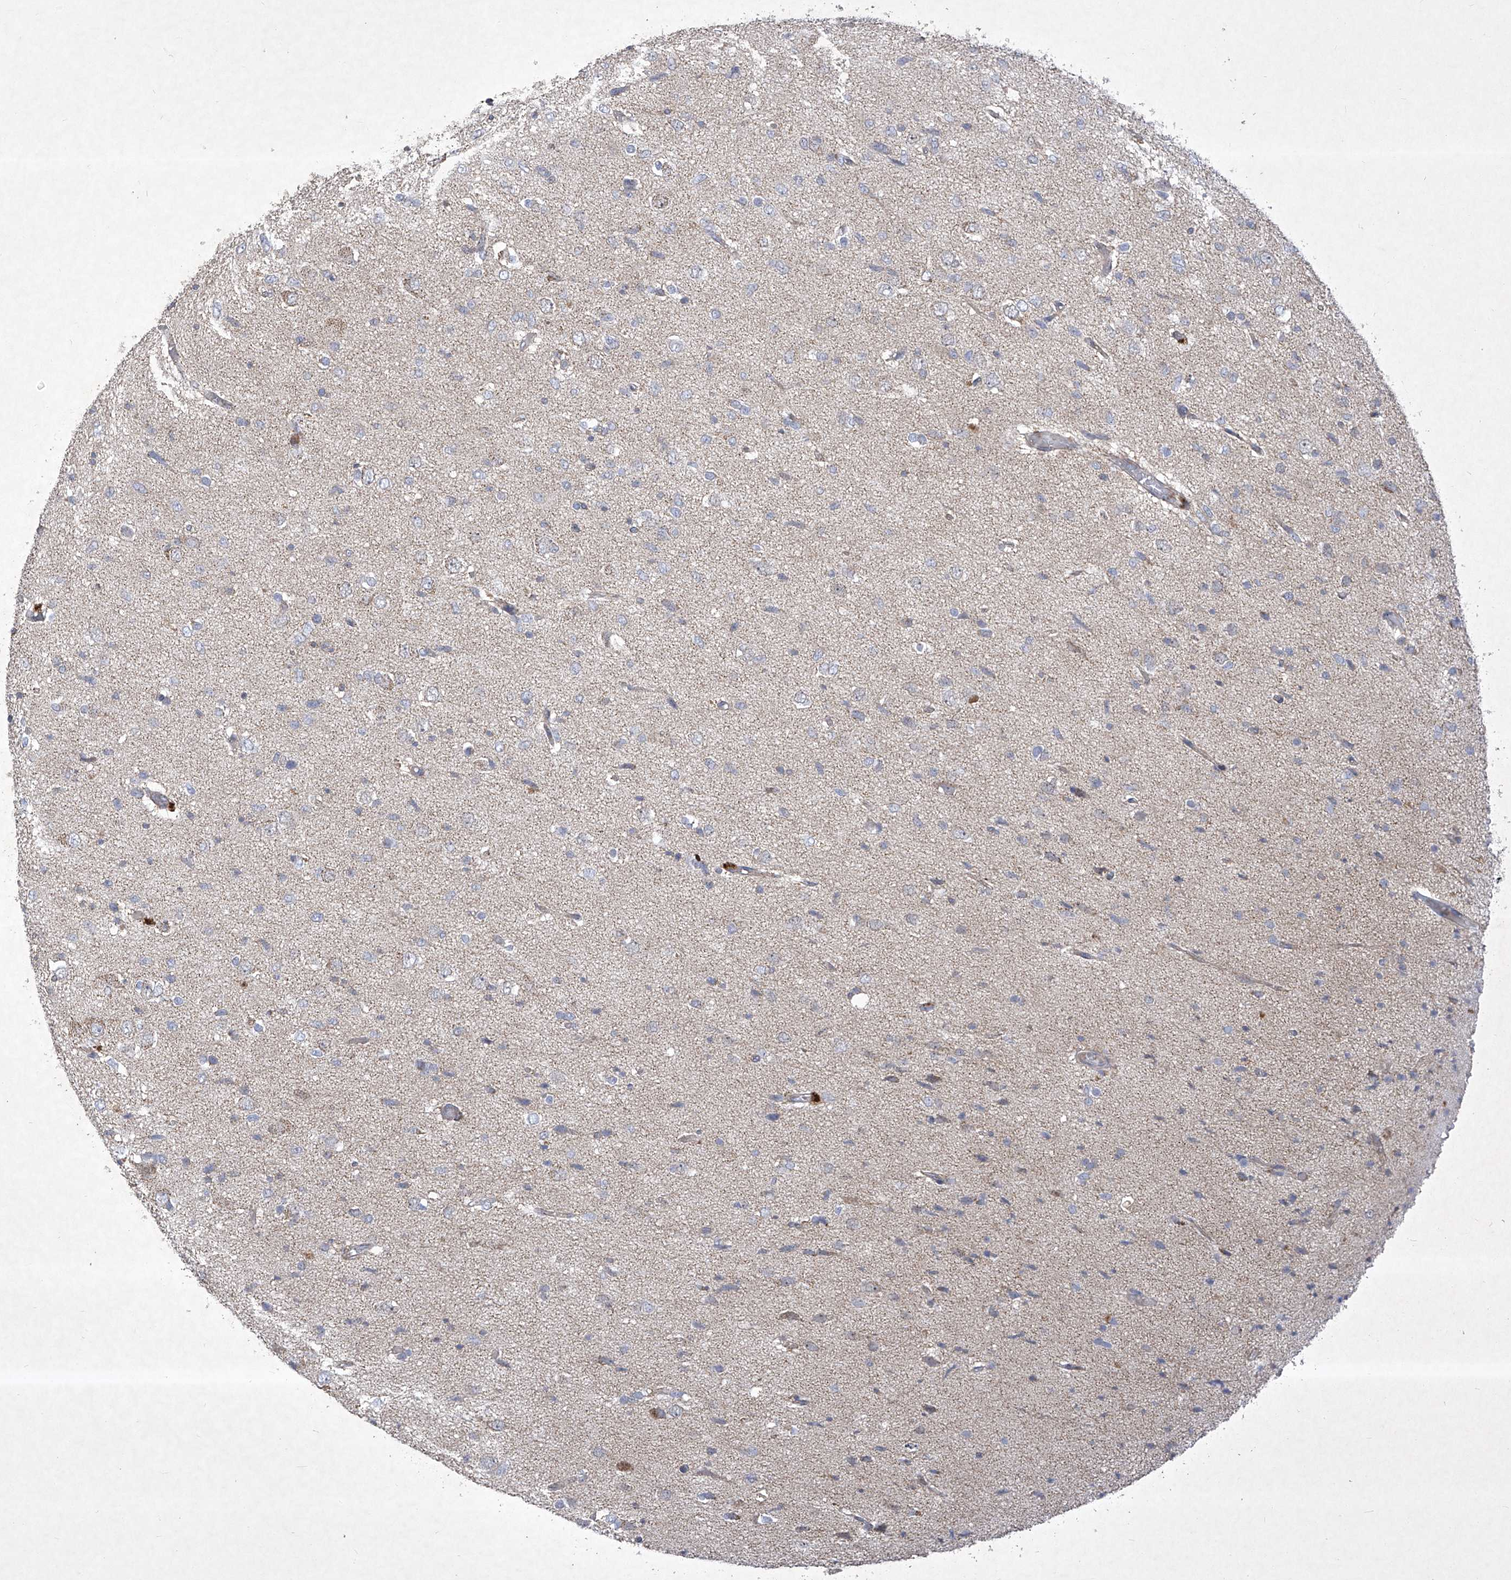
{"staining": {"intensity": "negative", "quantity": "none", "location": "none"}, "tissue": "glioma", "cell_type": "Tumor cells", "image_type": "cancer", "snomed": [{"axis": "morphology", "description": "Glioma, malignant, High grade"}, {"axis": "topography", "description": "Brain"}], "caption": "Protein analysis of glioma shows no significant expression in tumor cells. (Brightfield microscopy of DAB IHC at high magnification).", "gene": "COQ3", "patient": {"sex": "female", "age": 59}}